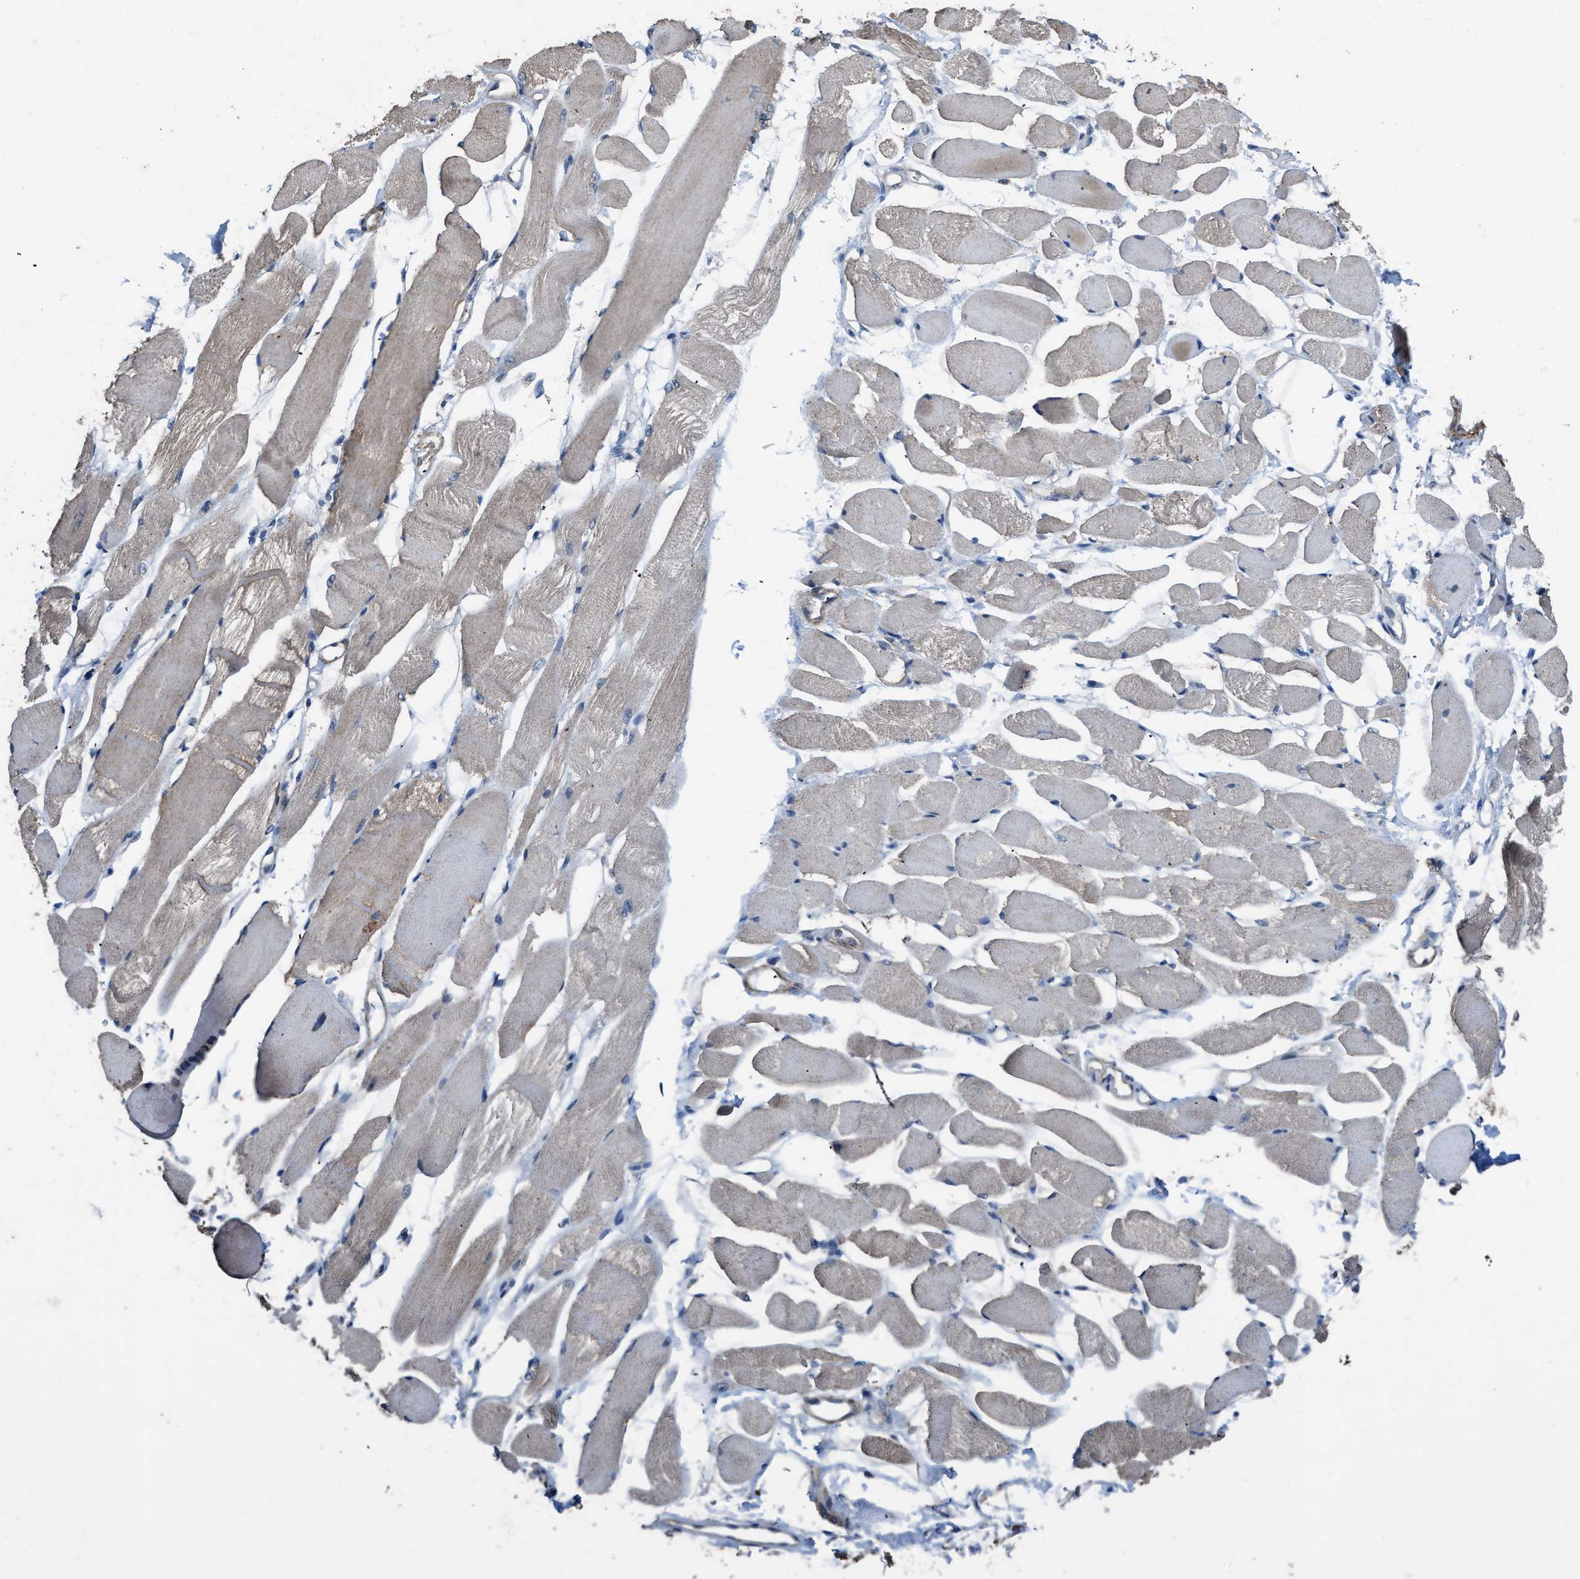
{"staining": {"intensity": "weak", "quantity": "25%-75%", "location": "cytoplasmic/membranous"}, "tissue": "skeletal muscle", "cell_type": "Myocytes", "image_type": "normal", "snomed": [{"axis": "morphology", "description": "Normal tissue, NOS"}, {"axis": "topography", "description": "Skeletal muscle"}, {"axis": "topography", "description": "Peripheral nerve tissue"}], "caption": "Immunohistochemistry (IHC) staining of unremarkable skeletal muscle, which shows low levels of weak cytoplasmic/membranous expression in approximately 25%-75% of myocytes indicating weak cytoplasmic/membranous protein expression. The staining was performed using DAB (brown) for protein detection and nuclei were counterstained in hematoxylin (blue).", "gene": "ARL6", "patient": {"sex": "female", "age": 84}}